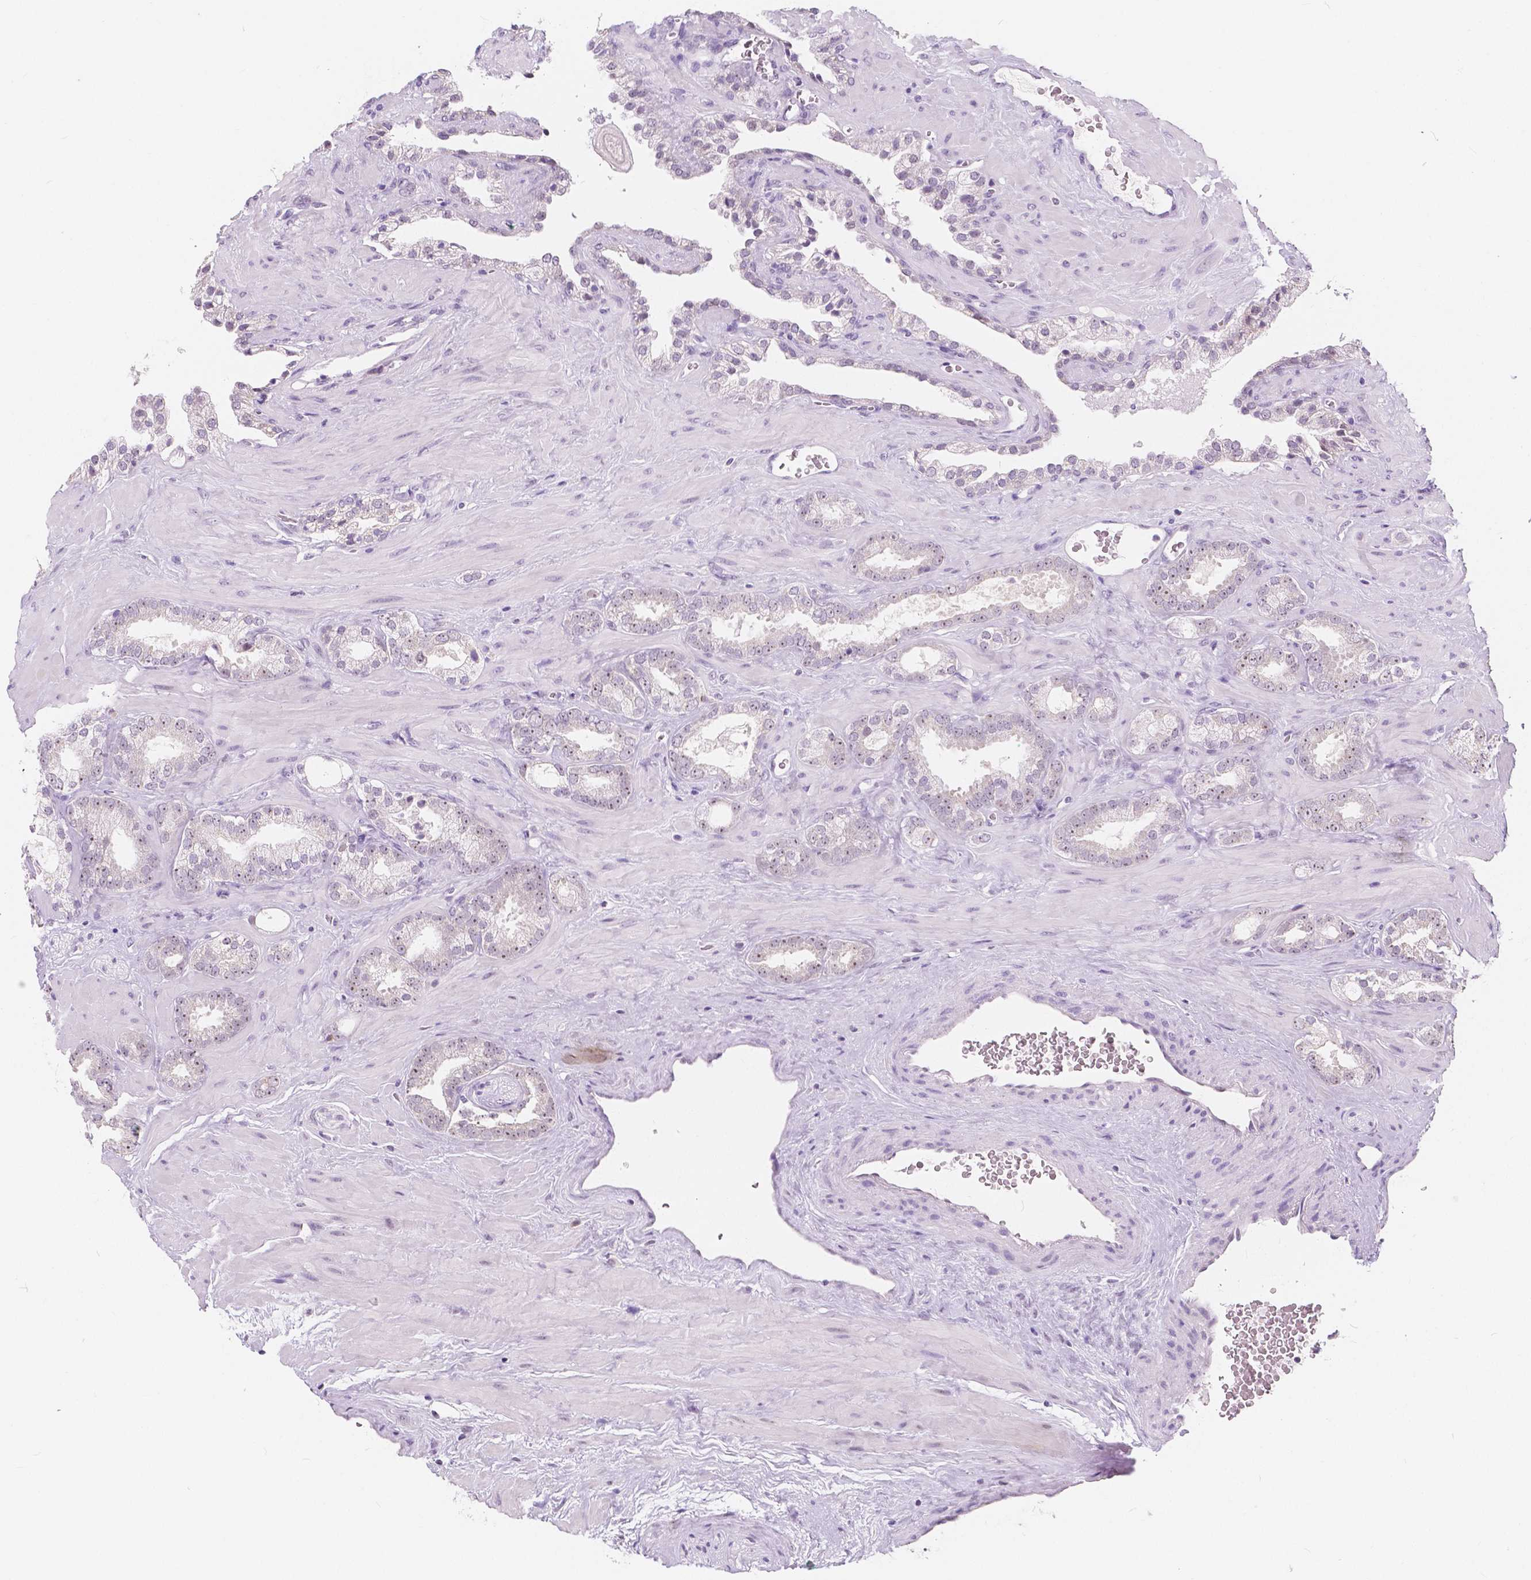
{"staining": {"intensity": "negative", "quantity": "none", "location": "none"}, "tissue": "prostate cancer", "cell_type": "Tumor cells", "image_type": "cancer", "snomed": [{"axis": "morphology", "description": "Adenocarcinoma, Low grade"}, {"axis": "topography", "description": "Prostate"}], "caption": "Low-grade adenocarcinoma (prostate) was stained to show a protein in brown. There is no significant expression in tumor cells.", "gene": "NOLC1", "patient": {"sex": "male", "age": 62}}